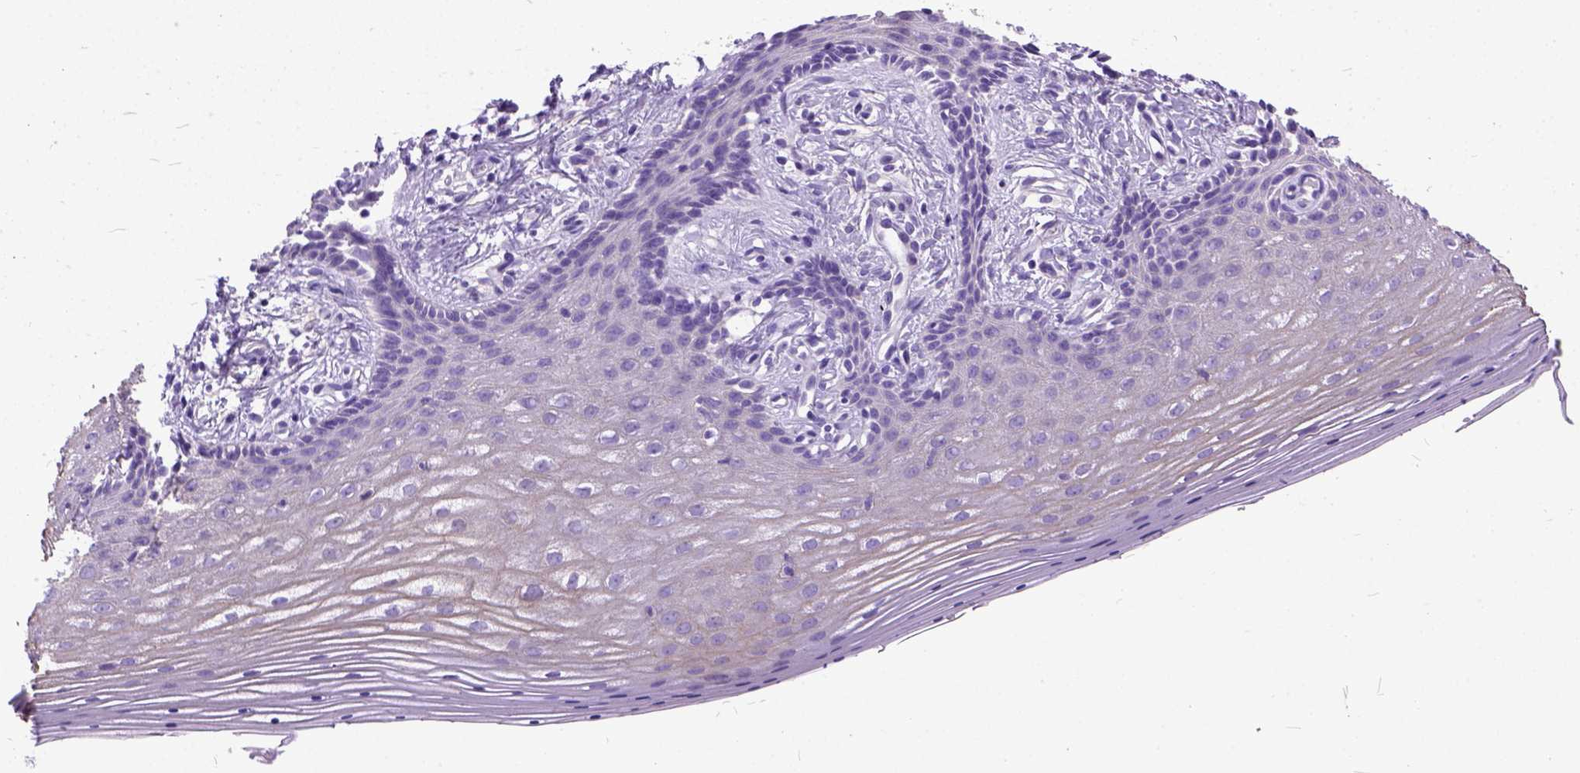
{"staining": {"intensity": "negative", "quantity": "none", "location": "none"}, "tissue": "vagina", "cell_type": "Squamous epithelial cells", "image_type": "normal", "snomed": [{"axis": "morphology", "description": "Normal tissue, NOS"}, {"axis": "topography", "description": "Vagina"}], "caption": "A high-resolution photomicrograph shows IHC staining of unremarkable vagina, which shows no significant staining in squamous epithelial cells.", "gene": "PPL", "patient": {"sex": "female", "age": 42}}